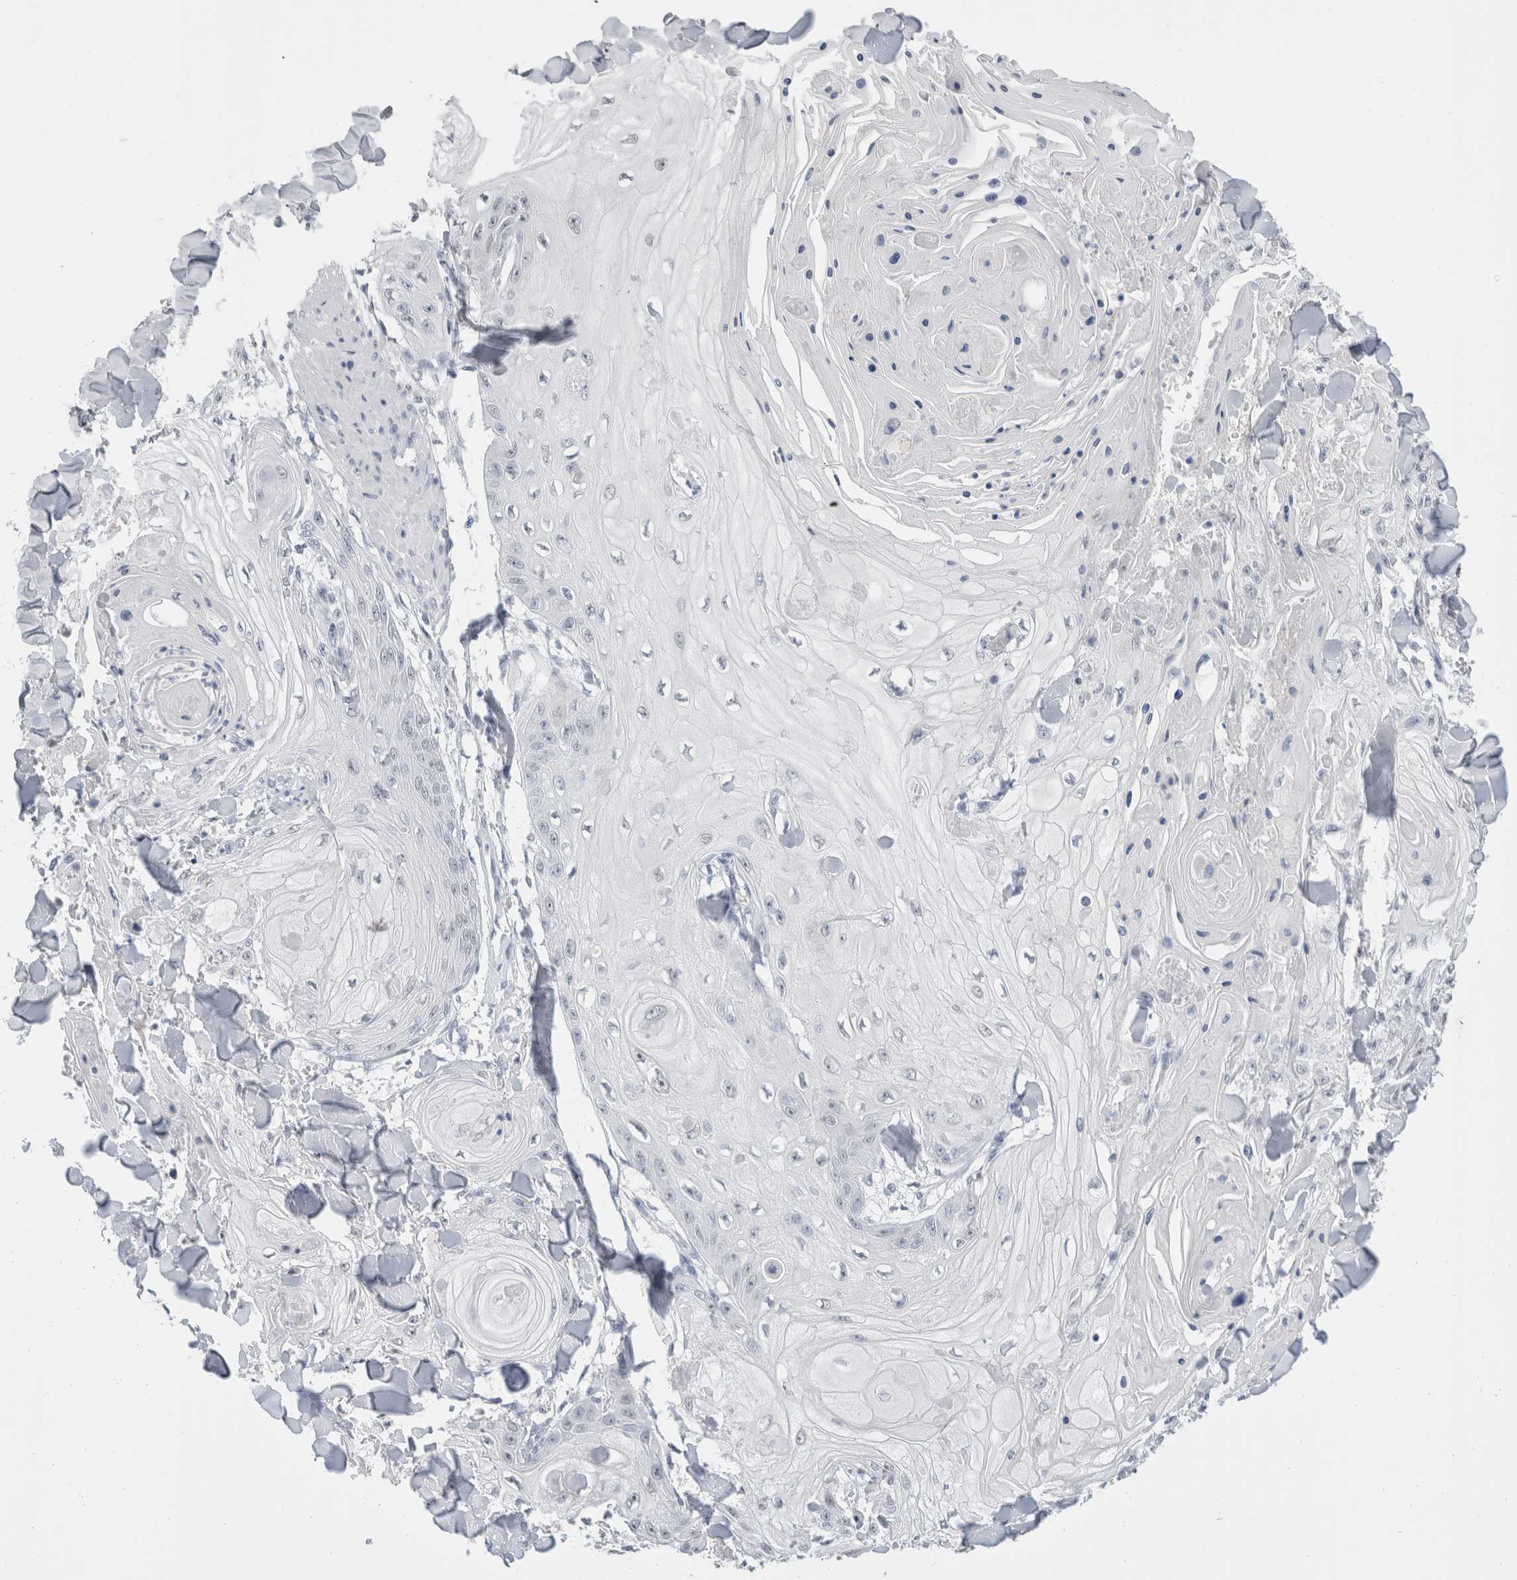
{"staining": {"intensity": "negative", "quantity": "none", "location": "none"}, "tissue": "skin cancer", "cell_type": "Tumor cells", "image_type": "cancer", "snomed": [{"axis": "morphology", "description": "Squamous cell carcinoma, NOS"}, {"axis": "topography", "description": "Skin"}], "caption": "Skin cancer (squamous cell carcinoma) was stained to show a protein in brown. There is no significant staining in tumor cells.", "gene": "CADM3", "patient": {"sex": "male", "age": 74}}